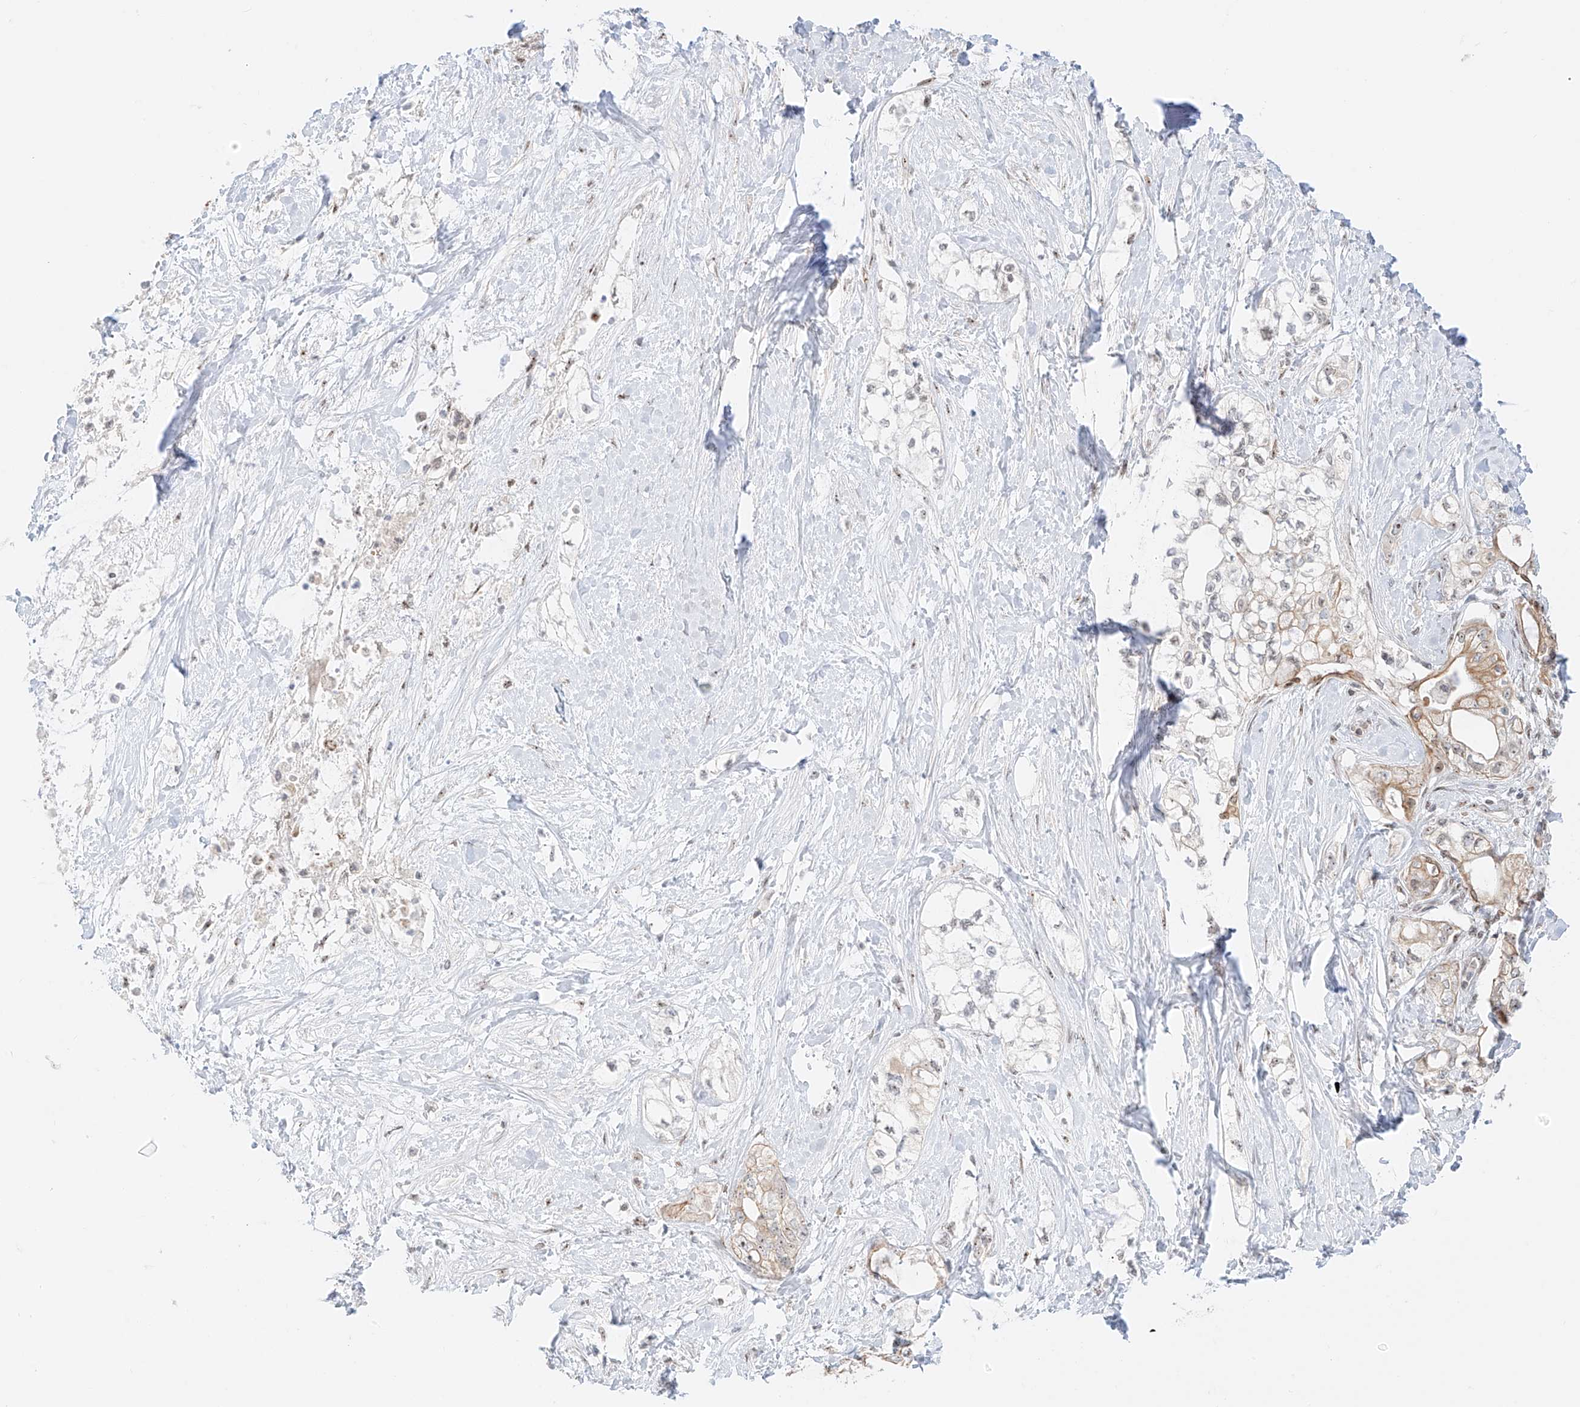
{"staining": {"intensity": "moderate", "quantity": ">75%", "location": "cytoplasmic/membranous"}, "tissue": "pancreatic cancer", "cell_type": "Tumor cells", "image_type": "cancer", "snomed": [{"axis": "morphology", "description": "Adenocarcinoma, NOS"}, {"axis": "topography", "description": "Pancreas"}], "caption": "This image exhibits immunohistochemistry (IHC) staining of adenocarcinoma (pancreatic), with medium moderate cytoplasmic/membranous positivity in approximately >75% of tumor cells.", "gene": "ZNF512", "patient": {"sex": "male", "age": 70}}